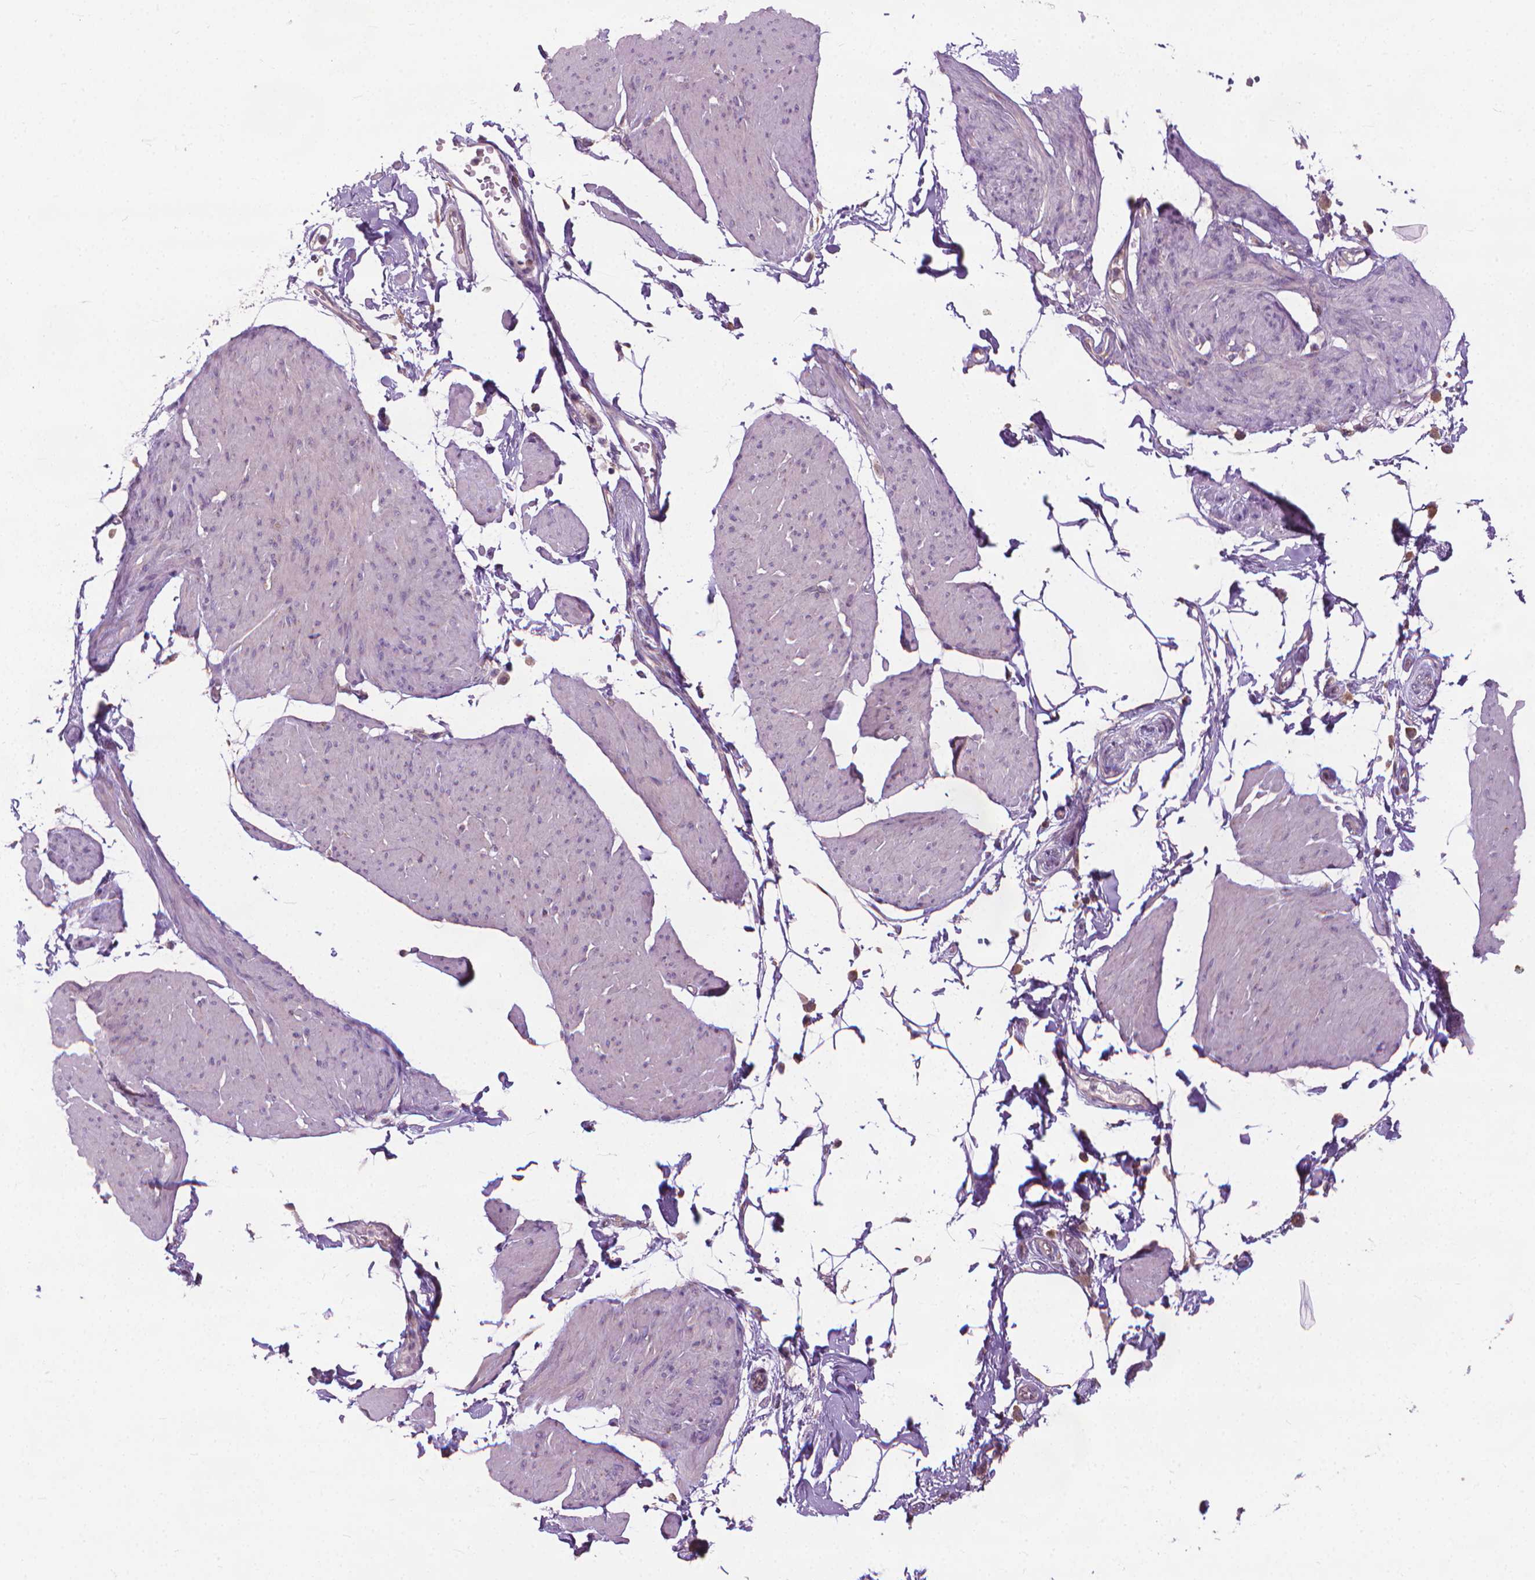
{"staining": {"intensity": "weak", "quantity": "<25%", "location": "cytoplasmic/membranous"}, "tissue": "smooth muscle", "cell_type": "Smooth muscle cells", "image_type": "normal", "snomed": [{"axis": "morphology", "description": "Normal tissue, NOS"}, {"axis": "topography", "description": "Adipose tissue"}, {"axis": "topography", "description": "Smooth muscle"}, {"axis": "topography", "description": "Peripheral nerve tissue"}], "caption": "Human smooth muscle stained for a protein using immunohistochemistry (IHC) exhibits no staining in smooth muscle cells.", "gene": "NUDT1", "patient": {"sex": "male", "age": 83}}